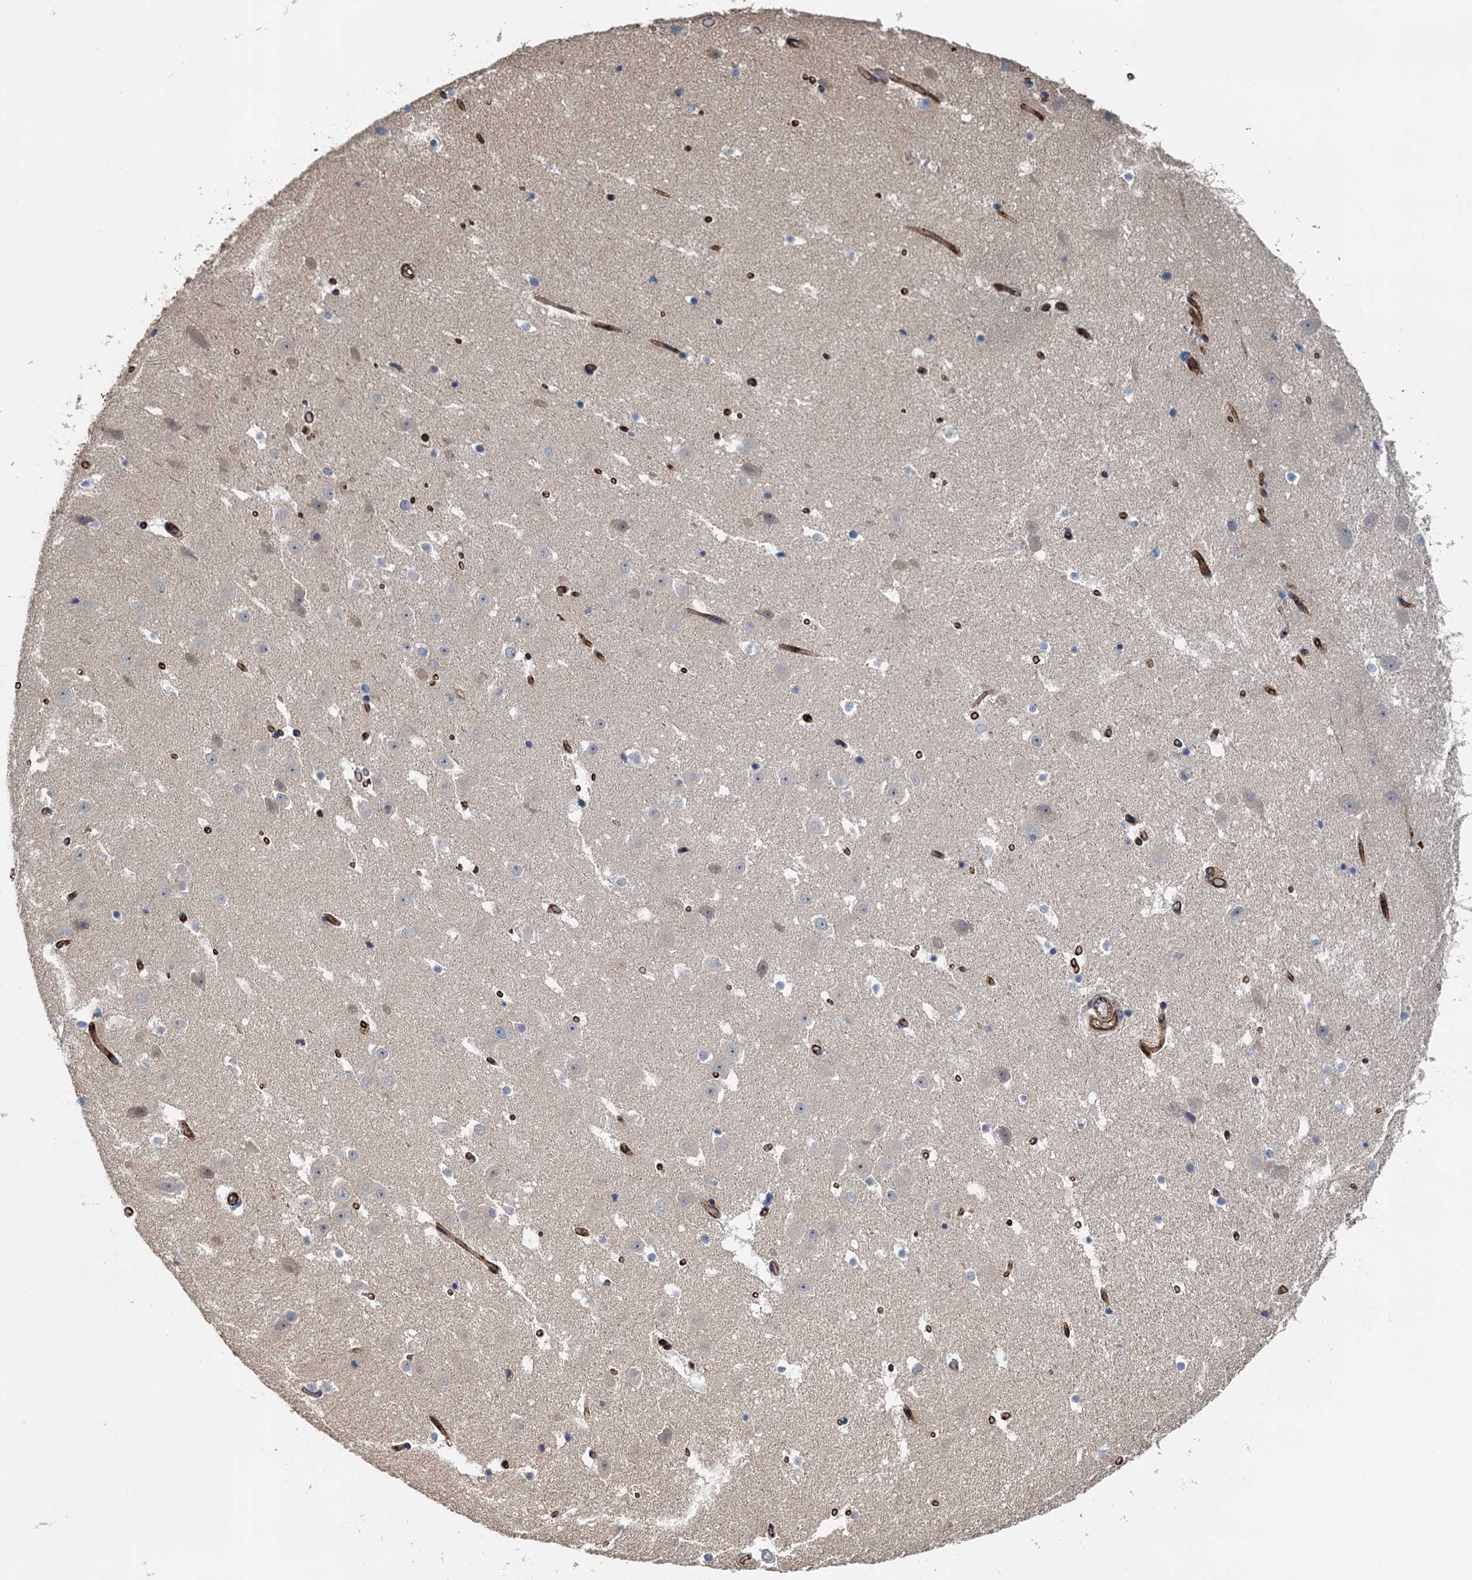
{"staining": {"intensity": "negative", "quantity": "none", "location": "none"}, "tissue": "hippocampus", "cell_type": "Glial cells", "image_type": "normal", "snomed": [{"axis": "morphology", "description": "Normal tissue, NOS"}, {"axis": "topography", "description": "Hippocampus"}], "caption": "IHC histopathology image of normal human hippocampus stained for a protein (brown), which displays no positivity in glial cells.", "gene": "PPP1R14D", "patient": {"sex": "female", "age": 52}}